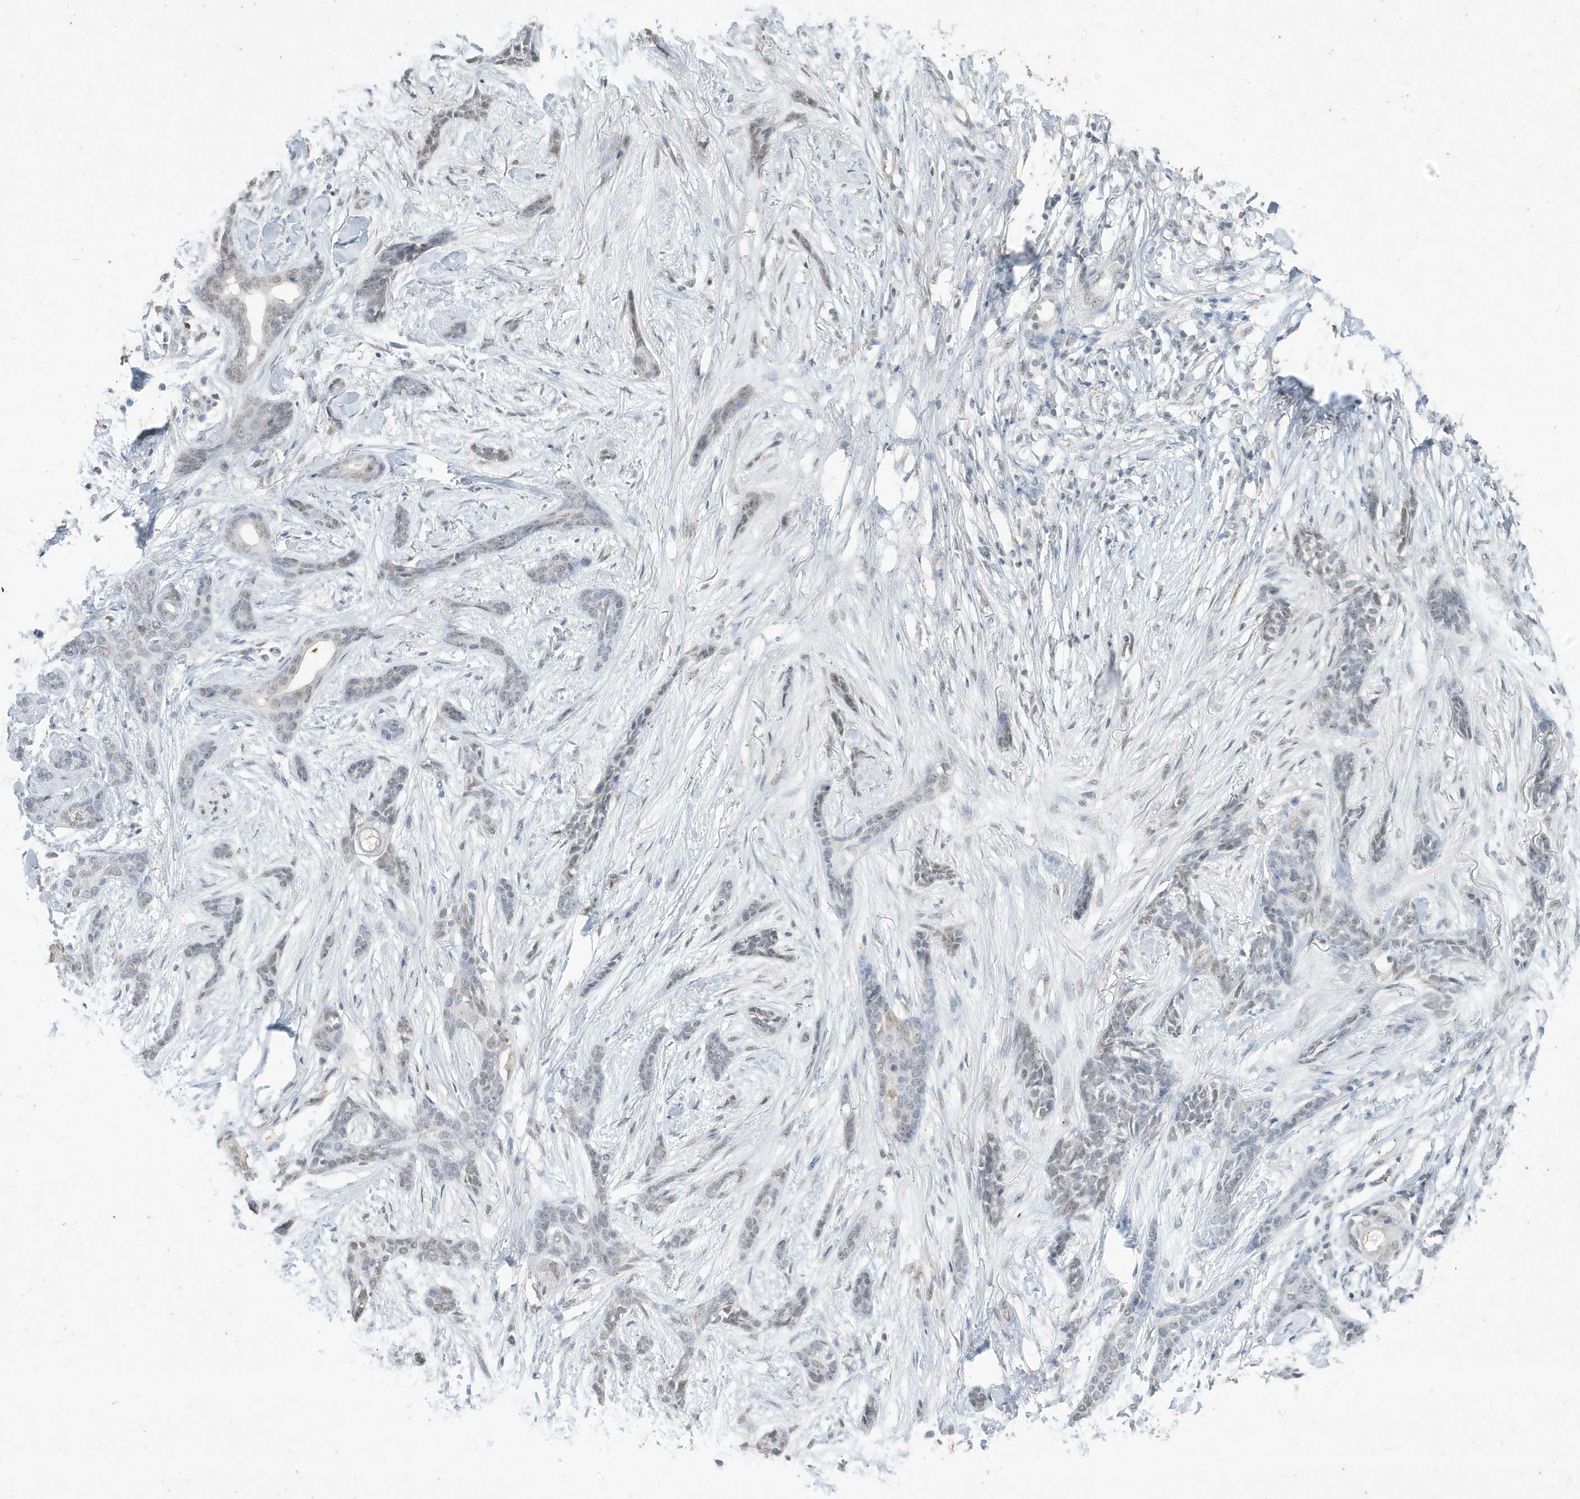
{"staining": {"intensity": "weak", "quantity": "<25%", "location": "nuclear"}, "tissue": "skin cancer", "cell_type": "Tumor cells", "image_type": "cancer", "snomed": [{"axis": "morphology", "description": "Basal cell carcinoma"}, {"axis": "morphology", "description": "Adnexal tumor, benign"}, {"axis": "topography", "description": "Skin"}], "caption": "This is a micrograph of immunohistochemistry staining of skin cancer (benign adnexal tumor), which shows no staining in tumor cells.", "gene": "DEFA1", "patient": {"sex": "female", "age": 42}}